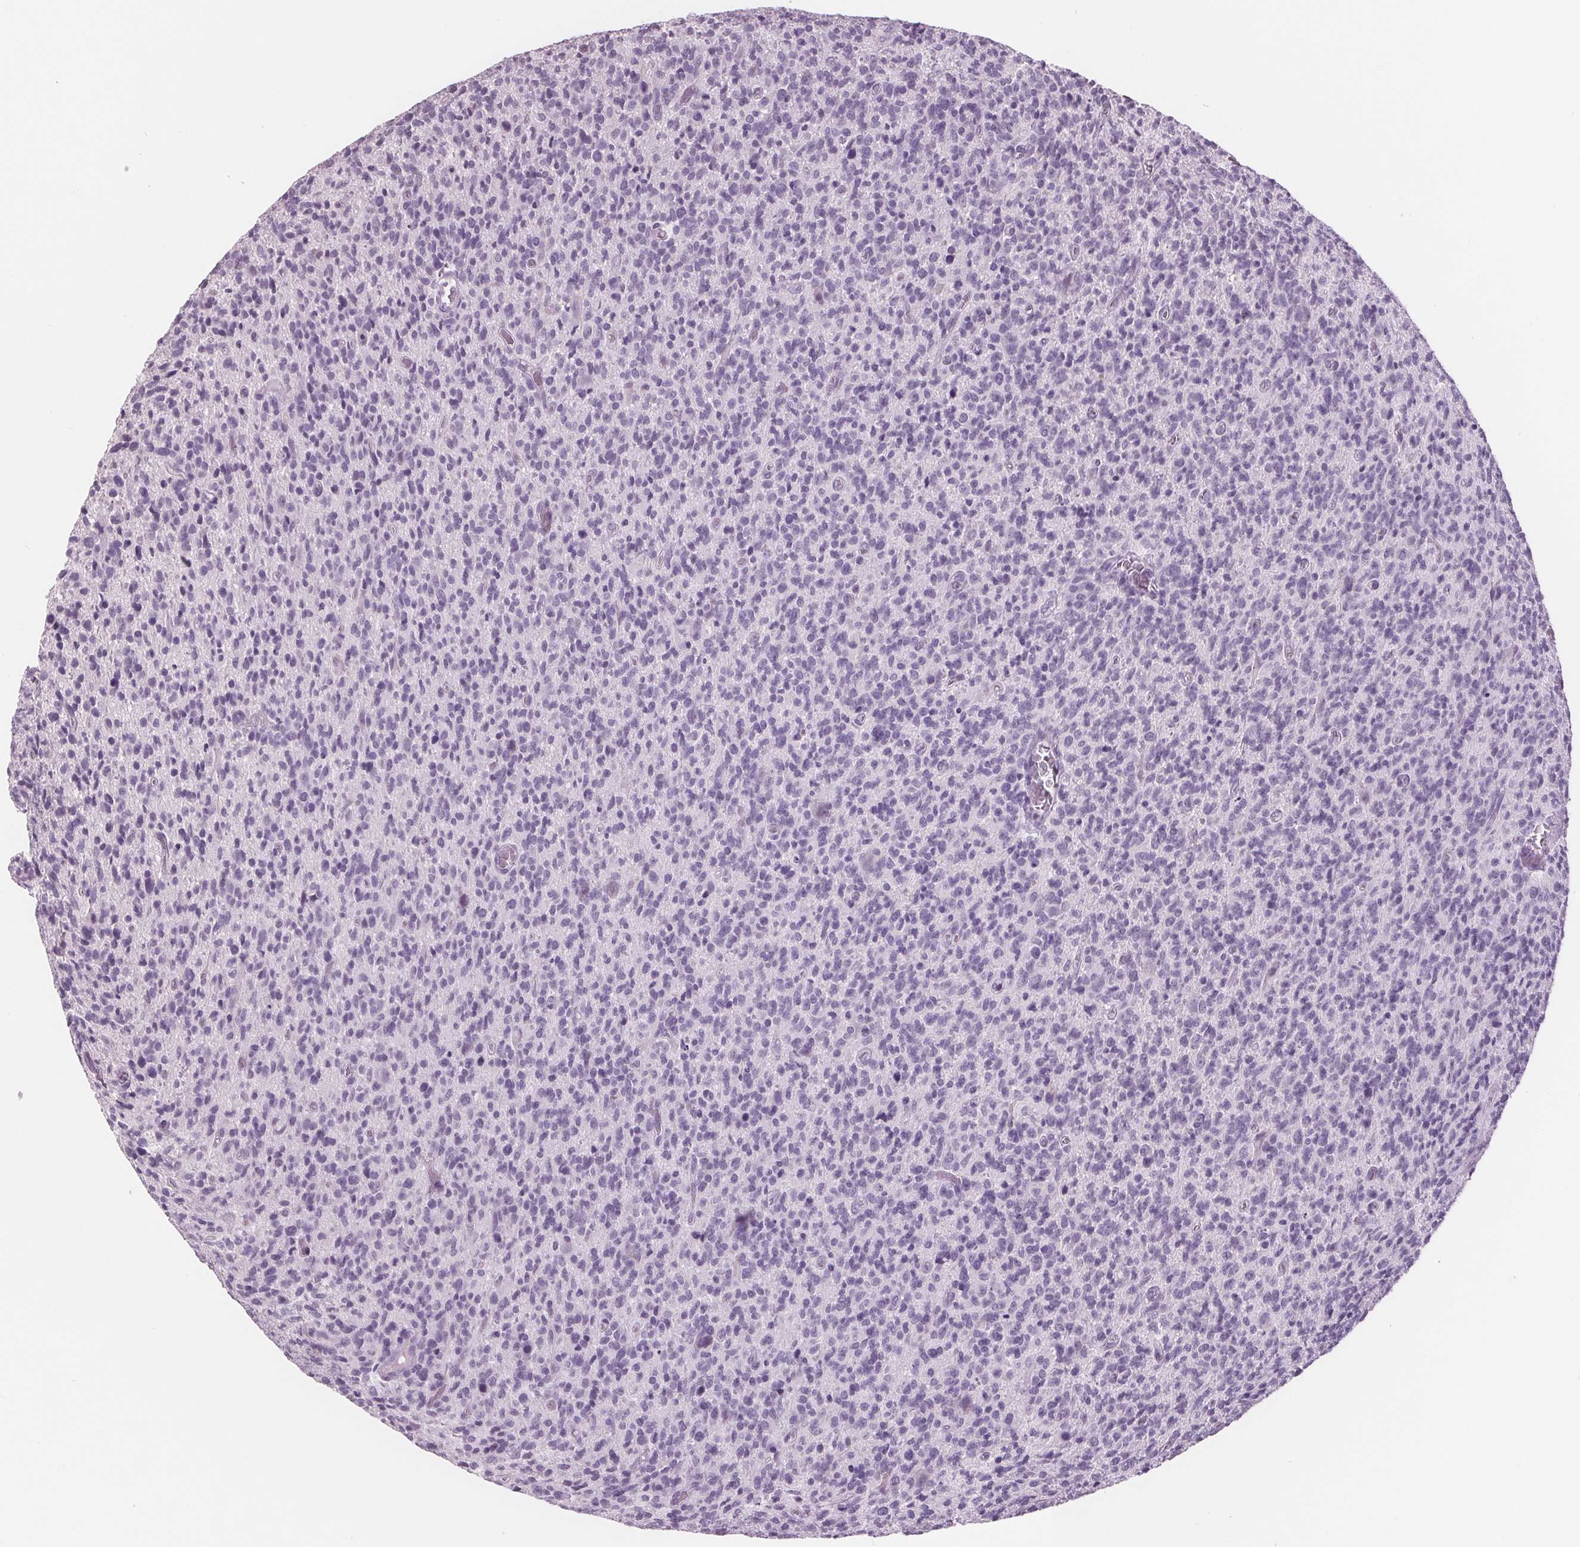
{"staining": {"intensity": "negative", "quantity": "none", "location": "none"}, "tissue": "glioma", "cell_type": "Tumor cells", "image_type": "cancer", "snomed": [{"axis": "morphology", "description": "Glioma, malignant, High grade"}, {"axis": "topography", "description": "Brain"}], "caption": "Micrograph shows no protein staining in tumor cells of glioma tissue.", "gene": "AMBP", "patient": {"sex": "male", "age": 76}}